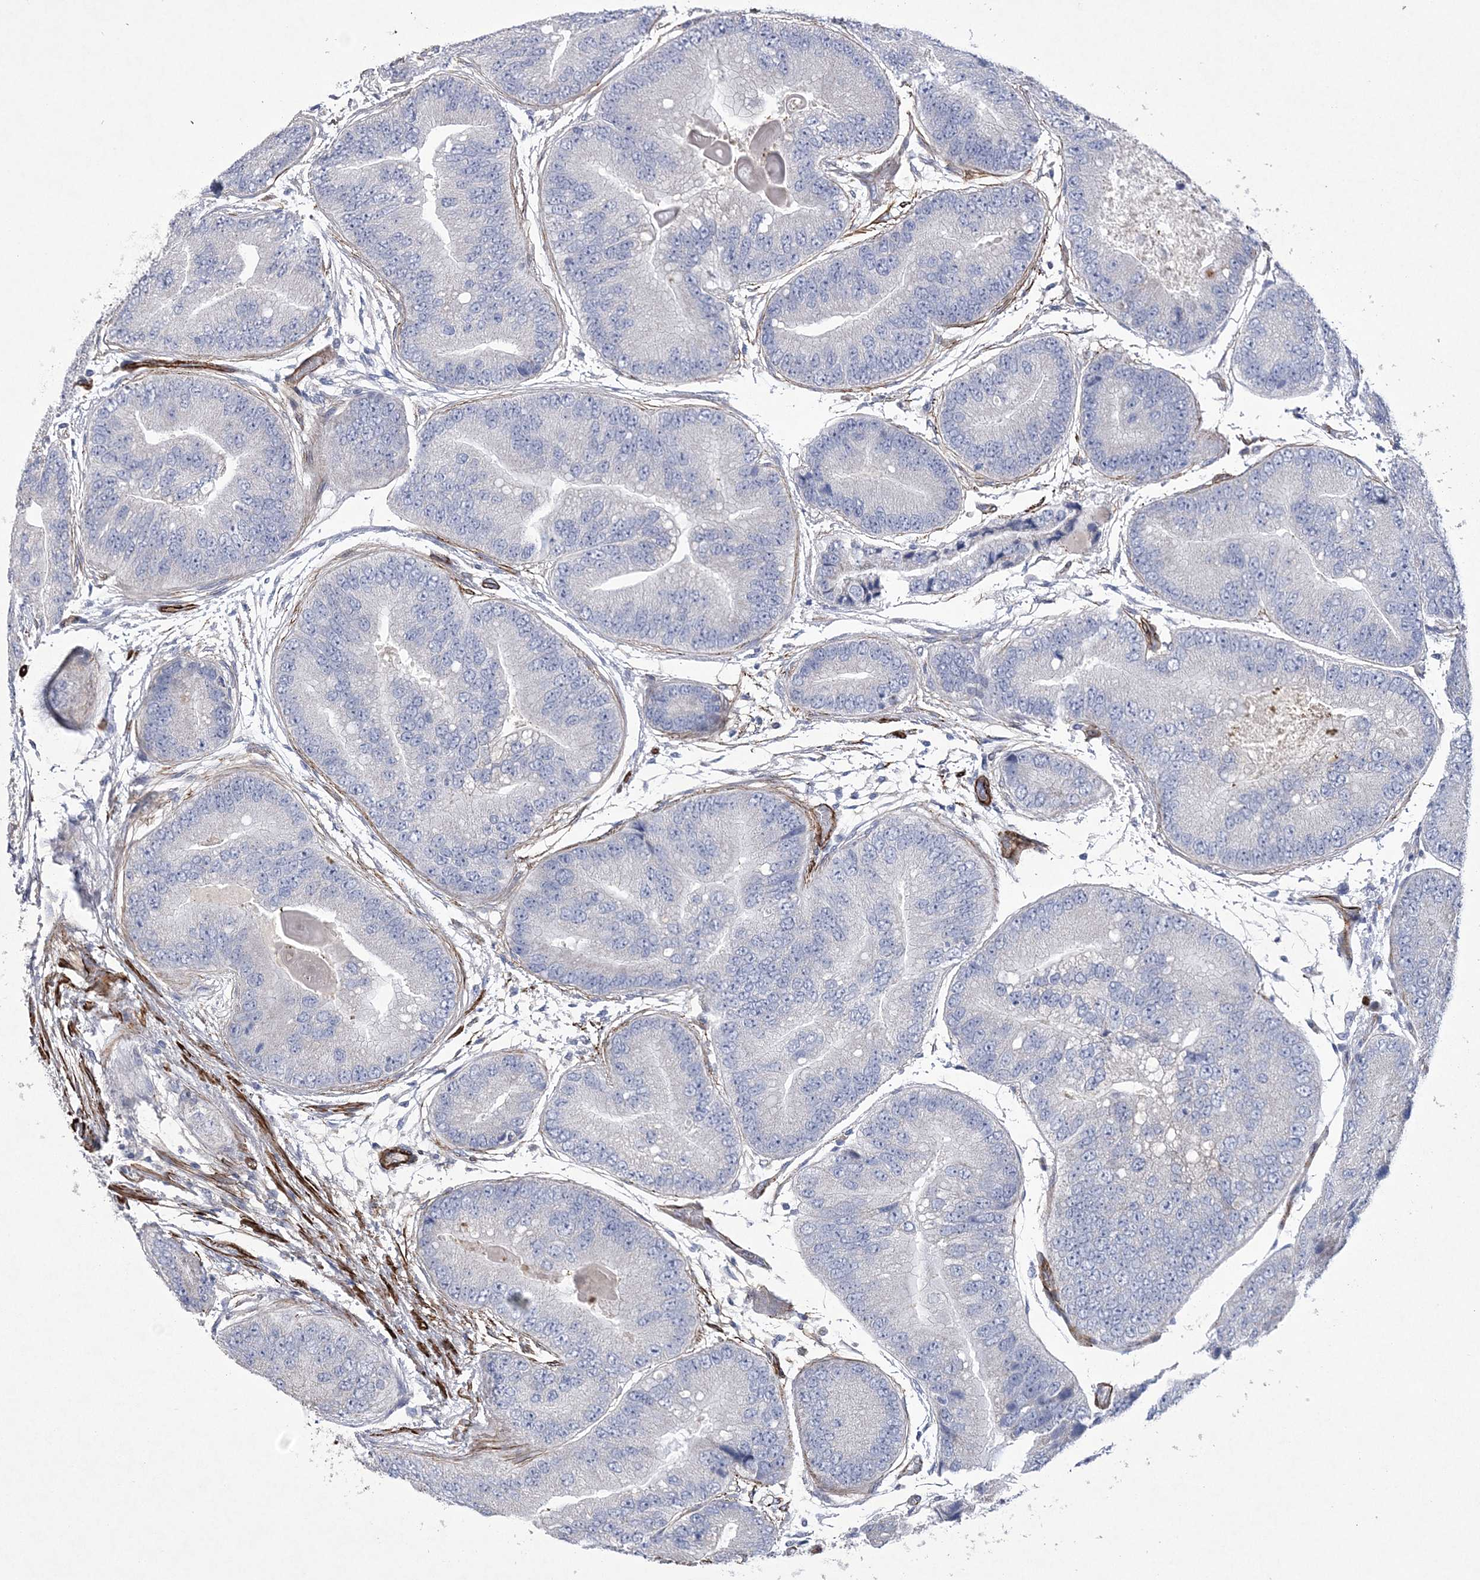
{"staining": {"intensity": "negative", "quantity": "none", "location": "none"}, "tissue": "prostate cancer", "cell_type": "Tumor cells", "image_type": "cancer", "snomed": [{"axis": "morphology", "description": "Adenocarcinoma, High grade"}, {"axis": "topography", "description": "Prostate"}], "caption": "IHC micrograph of neoplastic tissue: human prostate adenocarcinoma (high-grade) stained with DAB shows no significant protein positivity in tumor cells.", "gene": "ARSJ", "patient": {"sex": "male", "age": 70}}